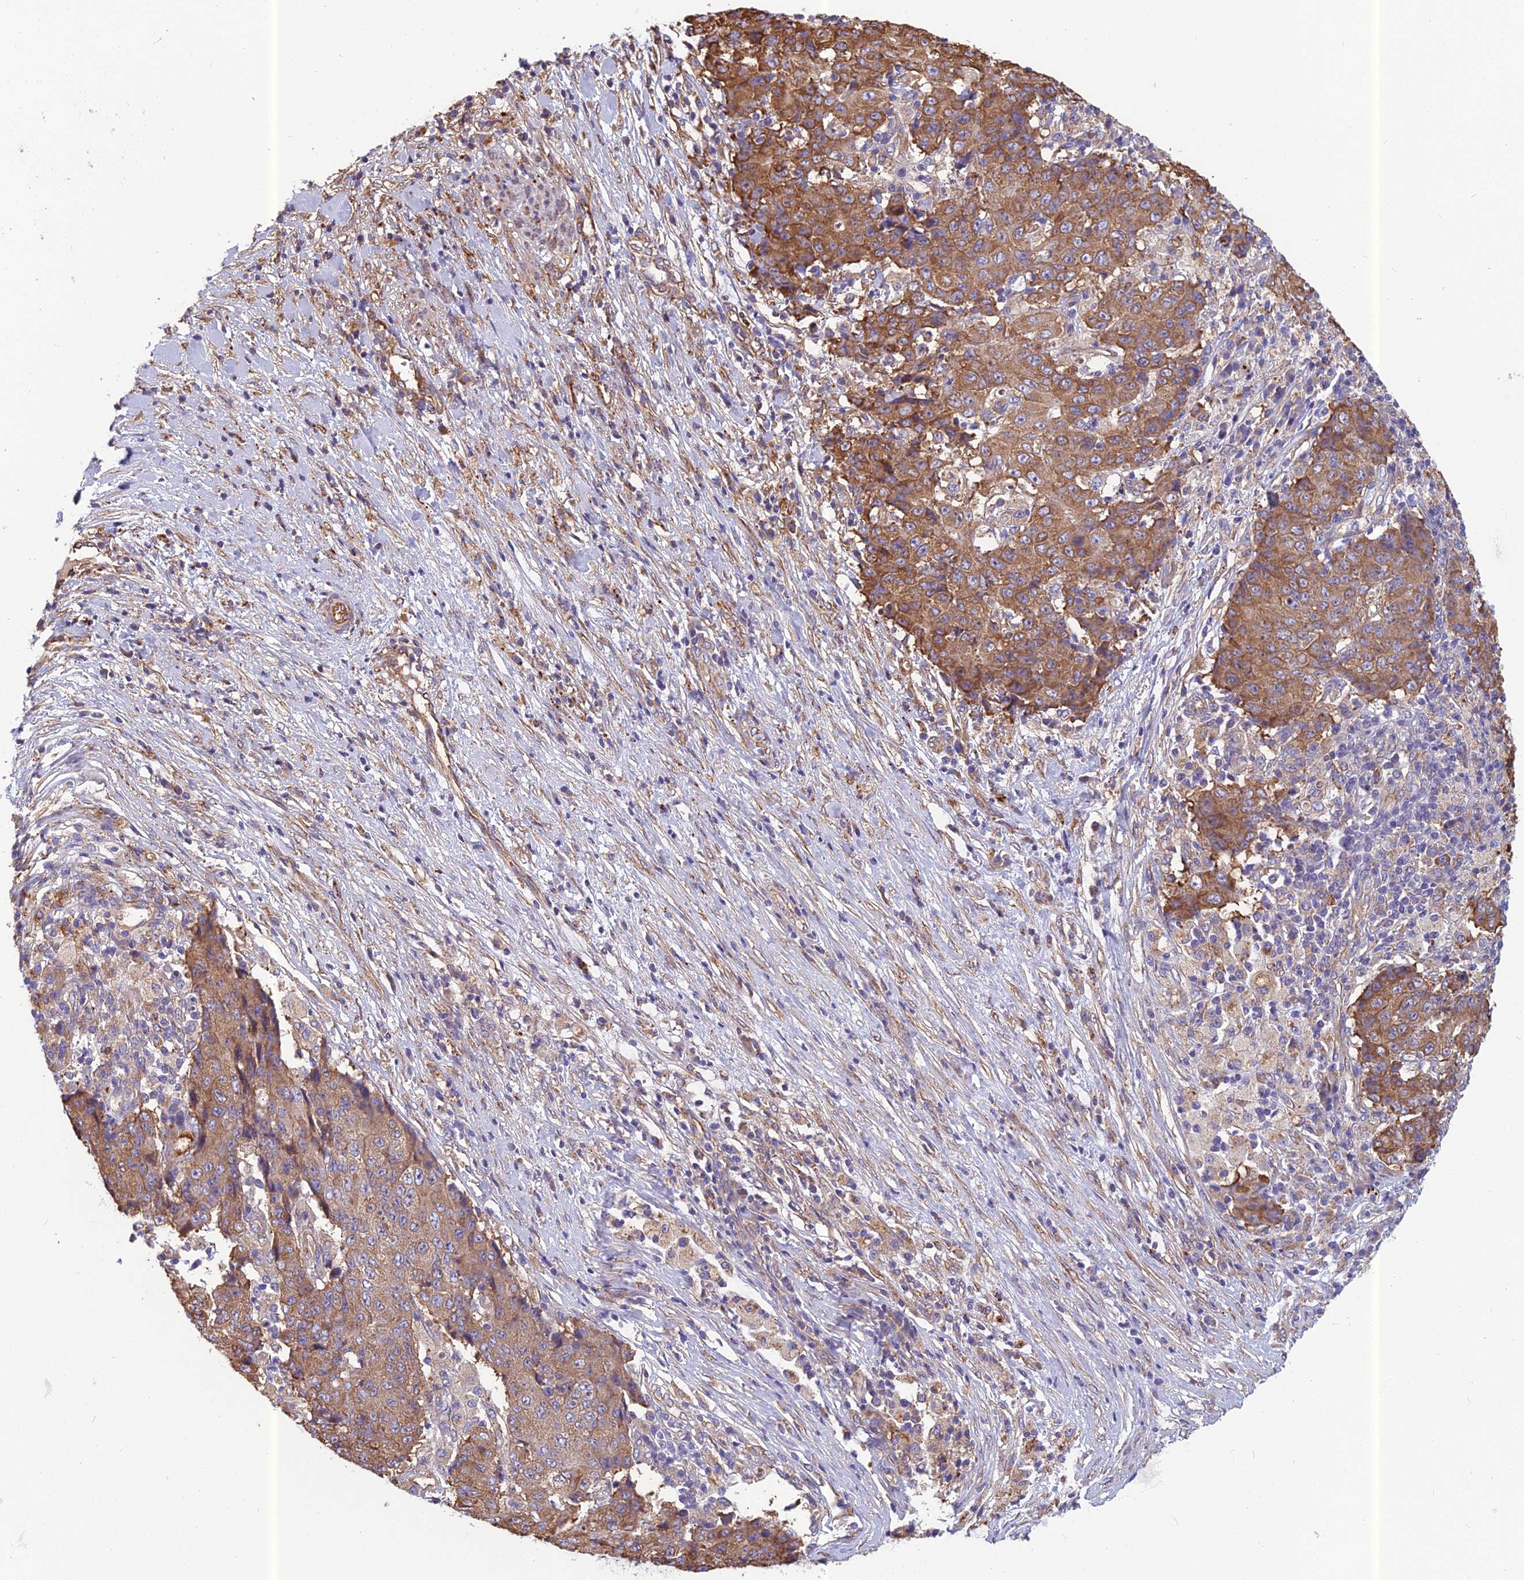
{"staining": {"intensity": "moderate", "quantity": ">75%", "location": "cytoplasmic/membranous"}, "tissue": "ovarian cancer", "cell_type": "Tumor cells", "image_type": "cancer", "snomed": [{"axis": "morphology", "description": "Carcinoma, endometroid"}, {"axis": "topography", "description": "Ovary"}], "caption": "Human ovarian endometroid carcinoma stained with a protein marker exhibits moderate staining in tumor cells.", "gene": "SPDL1", "patient": {"sex": "female", "age": 42}}